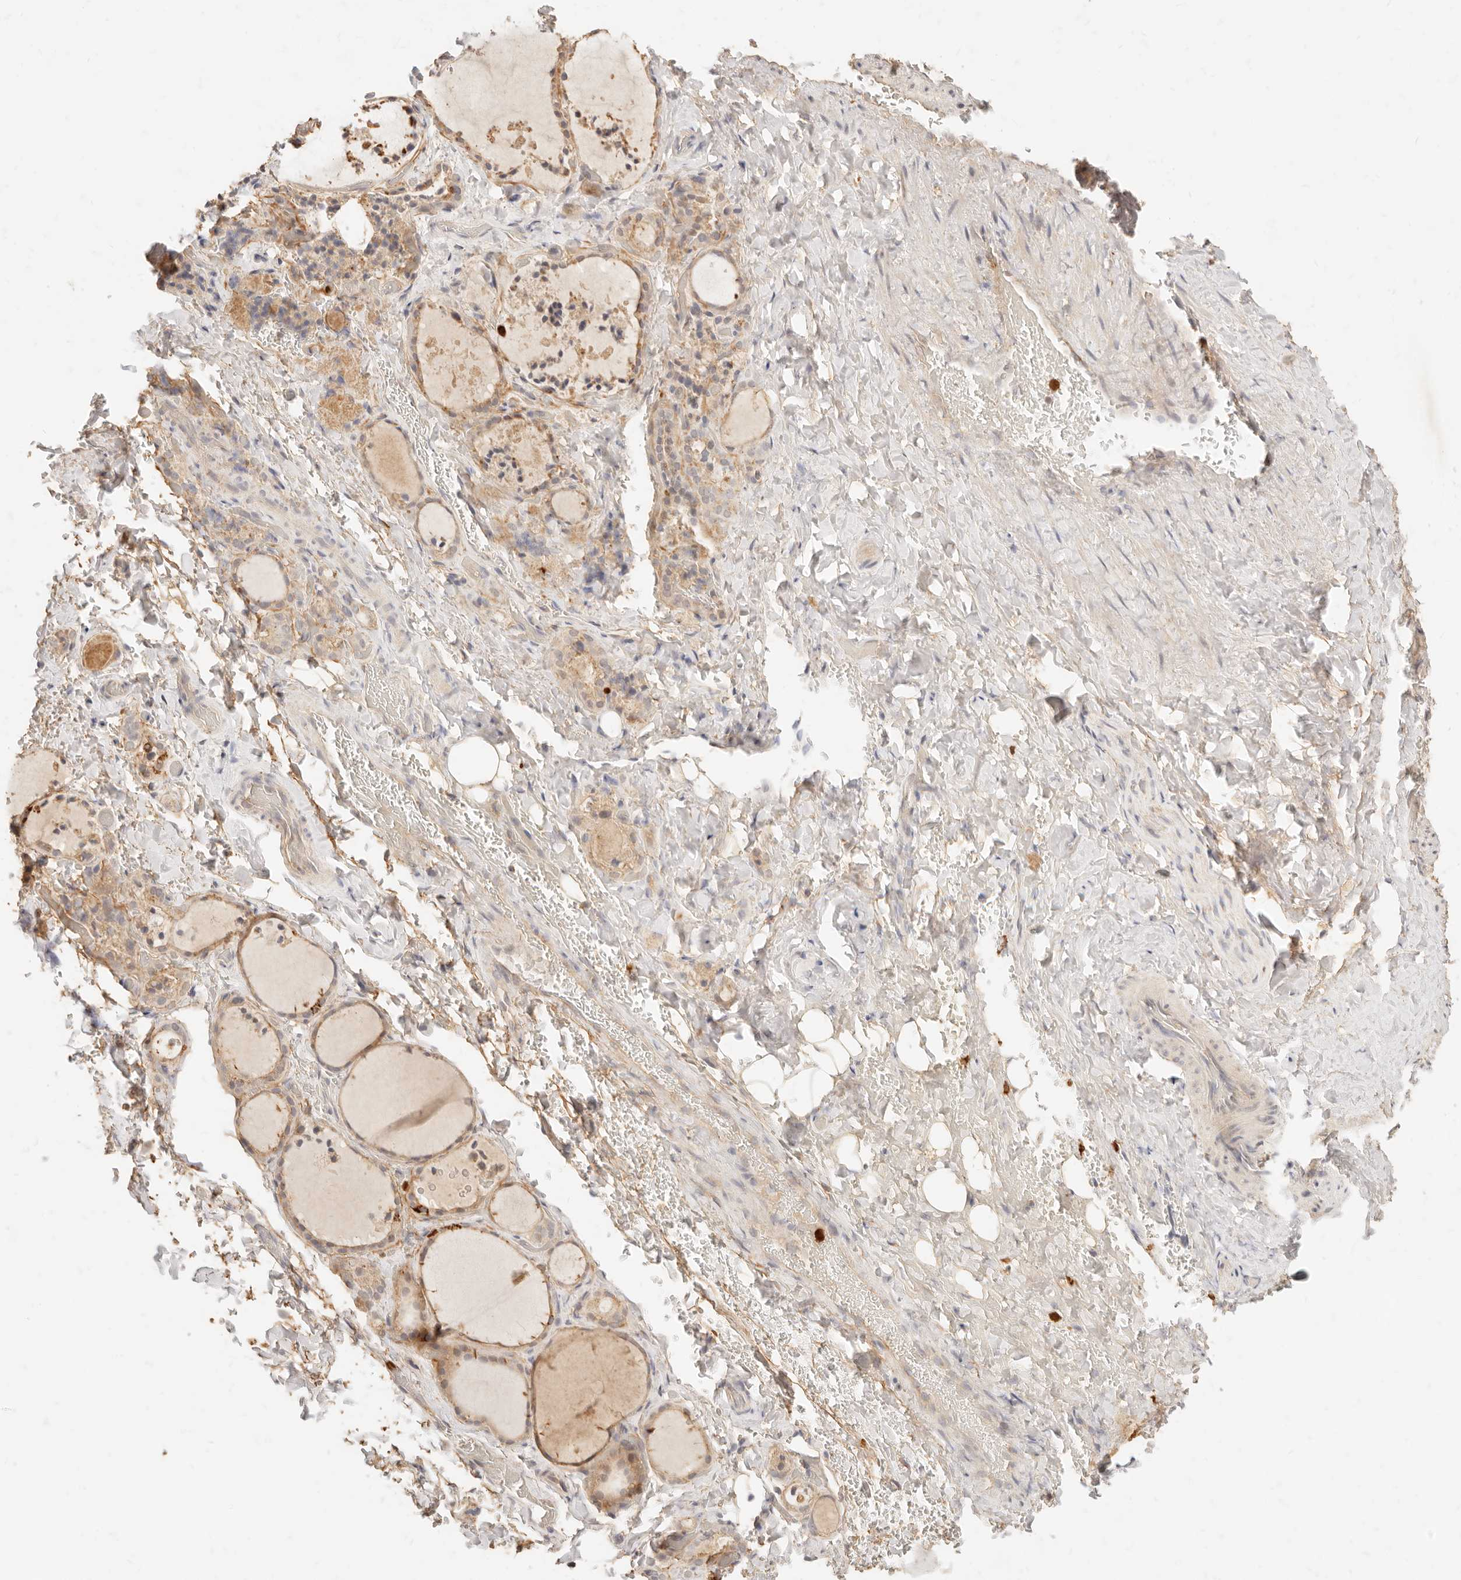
{"staining": {"intensity": "weak", "quantity": ">75%", "location": "cytoplasmic/membranous"}, "tissue": "thyroid gland", "cell_type": "Glandular cells", "image_type": "normal", "snomed": [{"axis": "morphology", "description": "Normal tissue, NOS"}, {"axis": "topography", "description": "Thyroid gland"}], "caption": "Protein staining displays weak cytoplasmic/membranous staining in approximately >75% of glandular cells in benign thyroid gland.", "gene": "TMTC2", "patient": {"sex": "female", "age": 44}}